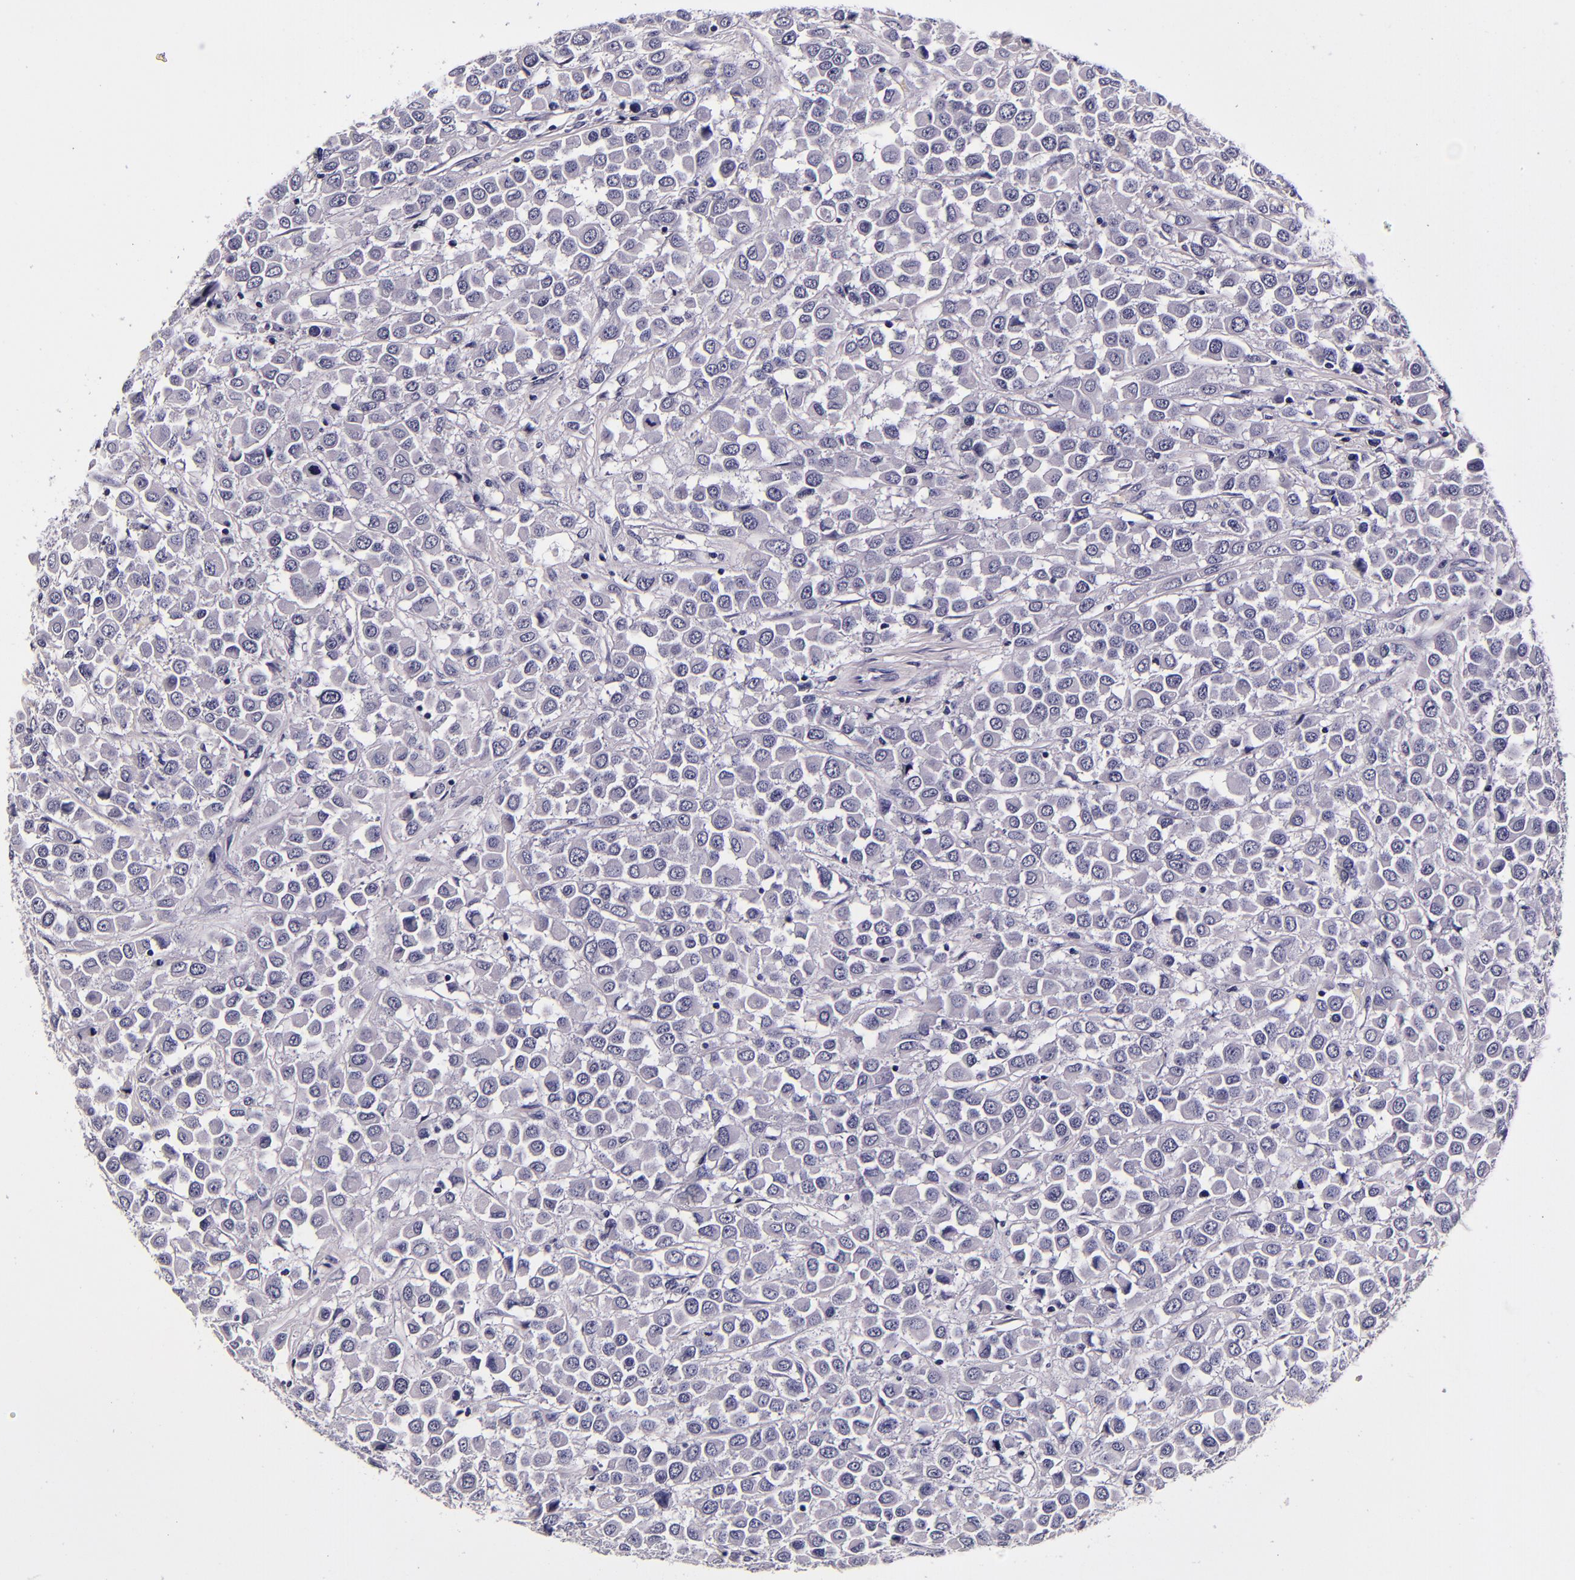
{"staining": {"intensity": "negative", "quantity": "none", "location": "none"}, "tissue": "breast cancer", "cell_type": "Tumor cells", "image_type": "cancer", "snomed": [{"axis": "morphology", "description": "Duct carcinoma"}, {"axis": "topography", "description": "Breast"}], "caption": "This is a photomicrograph of immunohistochemistry staining of infiltrating ductal carcinoma (breast), which shows no staining in tumor cells. Brightfield microscopy of immunohistochemistry stained with DAB (brown) and hematoxylin (blue), captured at high magnification.", "gene": "FBN1", "patient": {"sex": "female", "age": 61}}